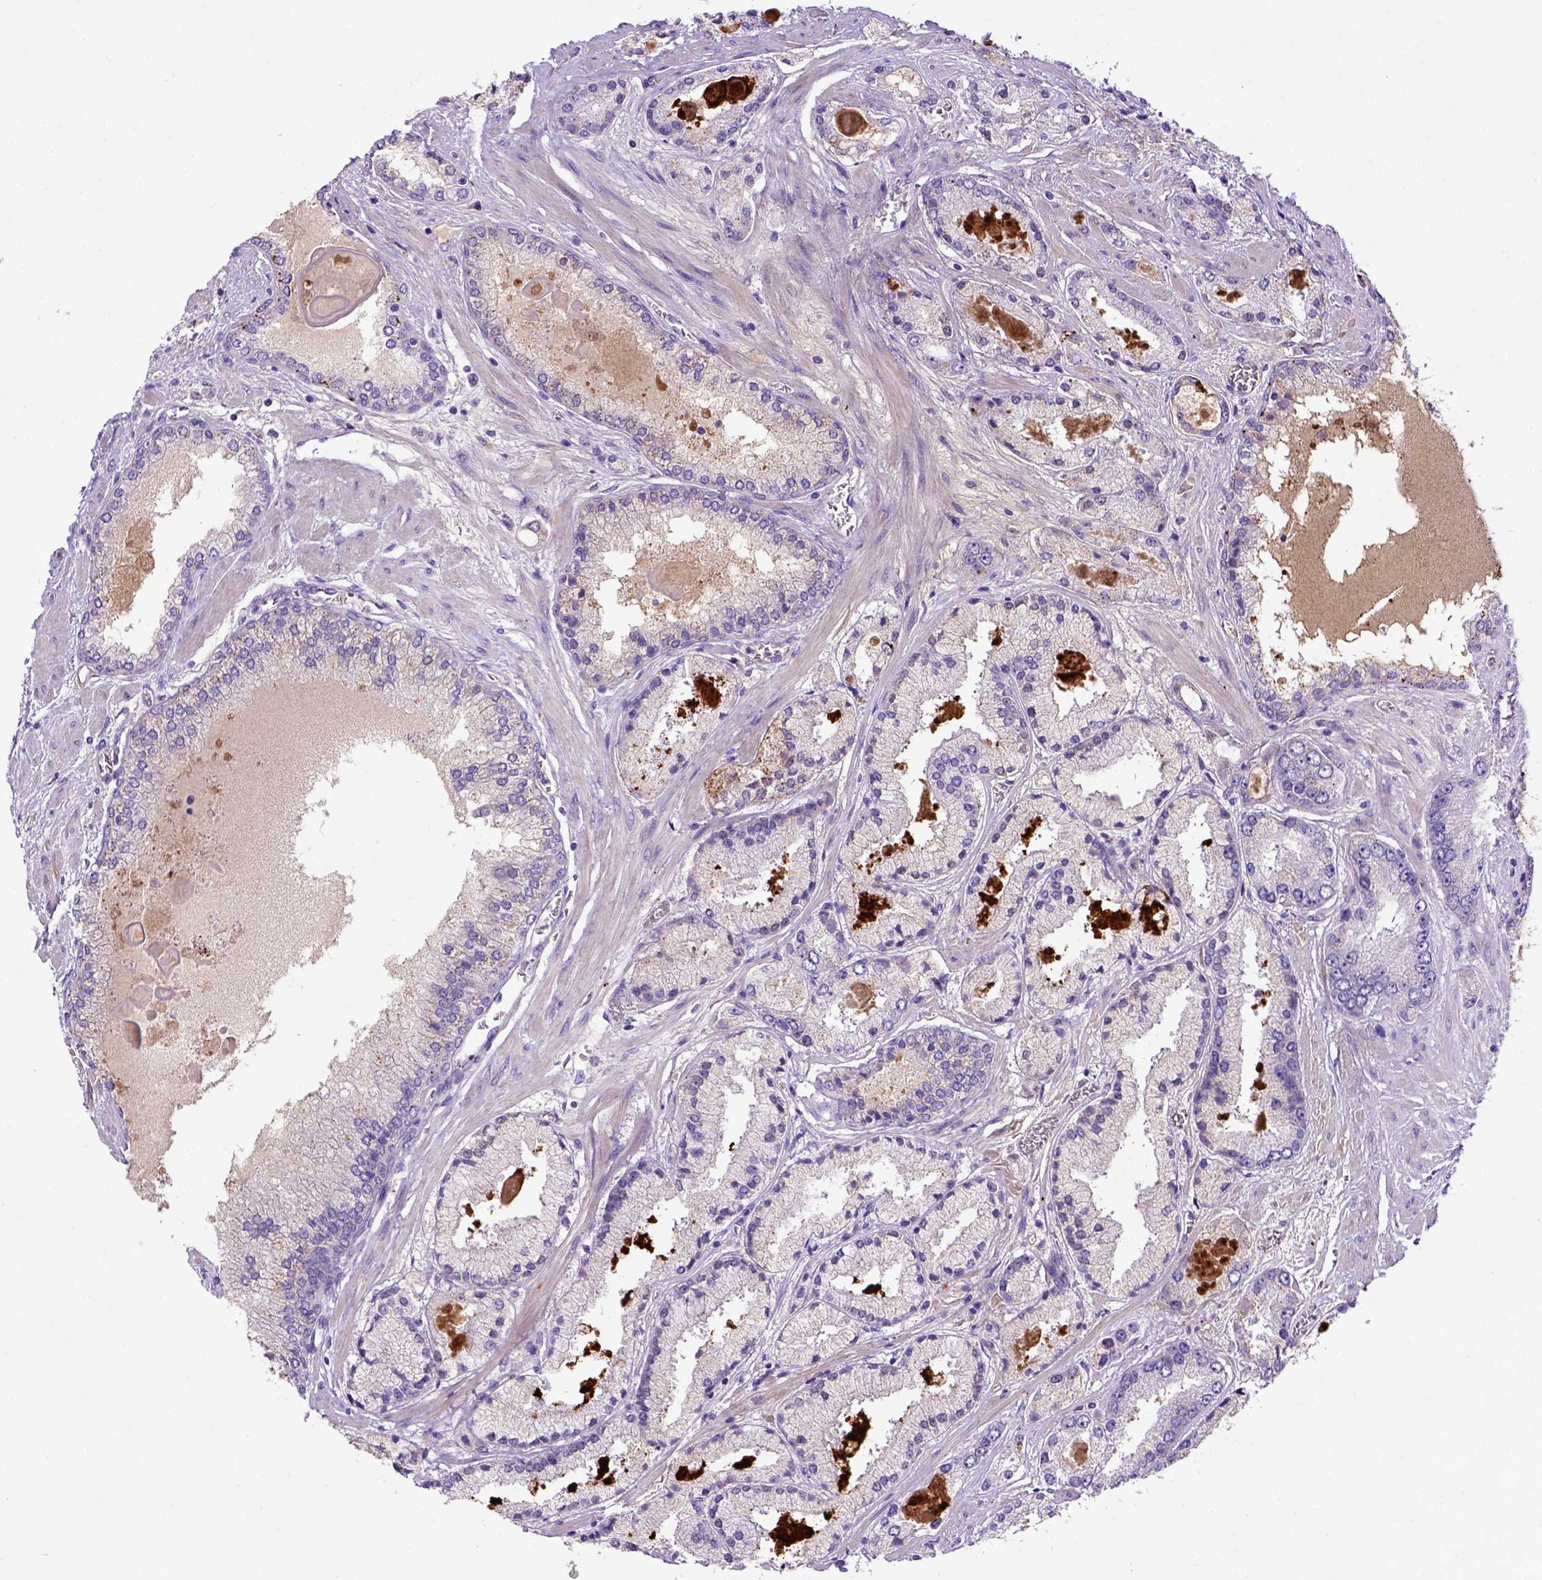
{"staining": {"intensity": "negative", "quantity": "none", "location": "none"}, "tissue": "prostate cancer", "cell_type": "Tumor cells", "image_type": "cancer", "snomed": [{"axis": "morphology", "description": "Adenocarcinoma, High grade"}, {"axis": "topography", "description": "Prostate"}], "caption": "High magnification brightfield microscopy of prostate cancer stained with DAB (brown) and counterstained with hematoxylin (blue): tumor cells show no significant expression.", "gene": "ADAM12", "patient": {"sex": "male", "age": 67}}